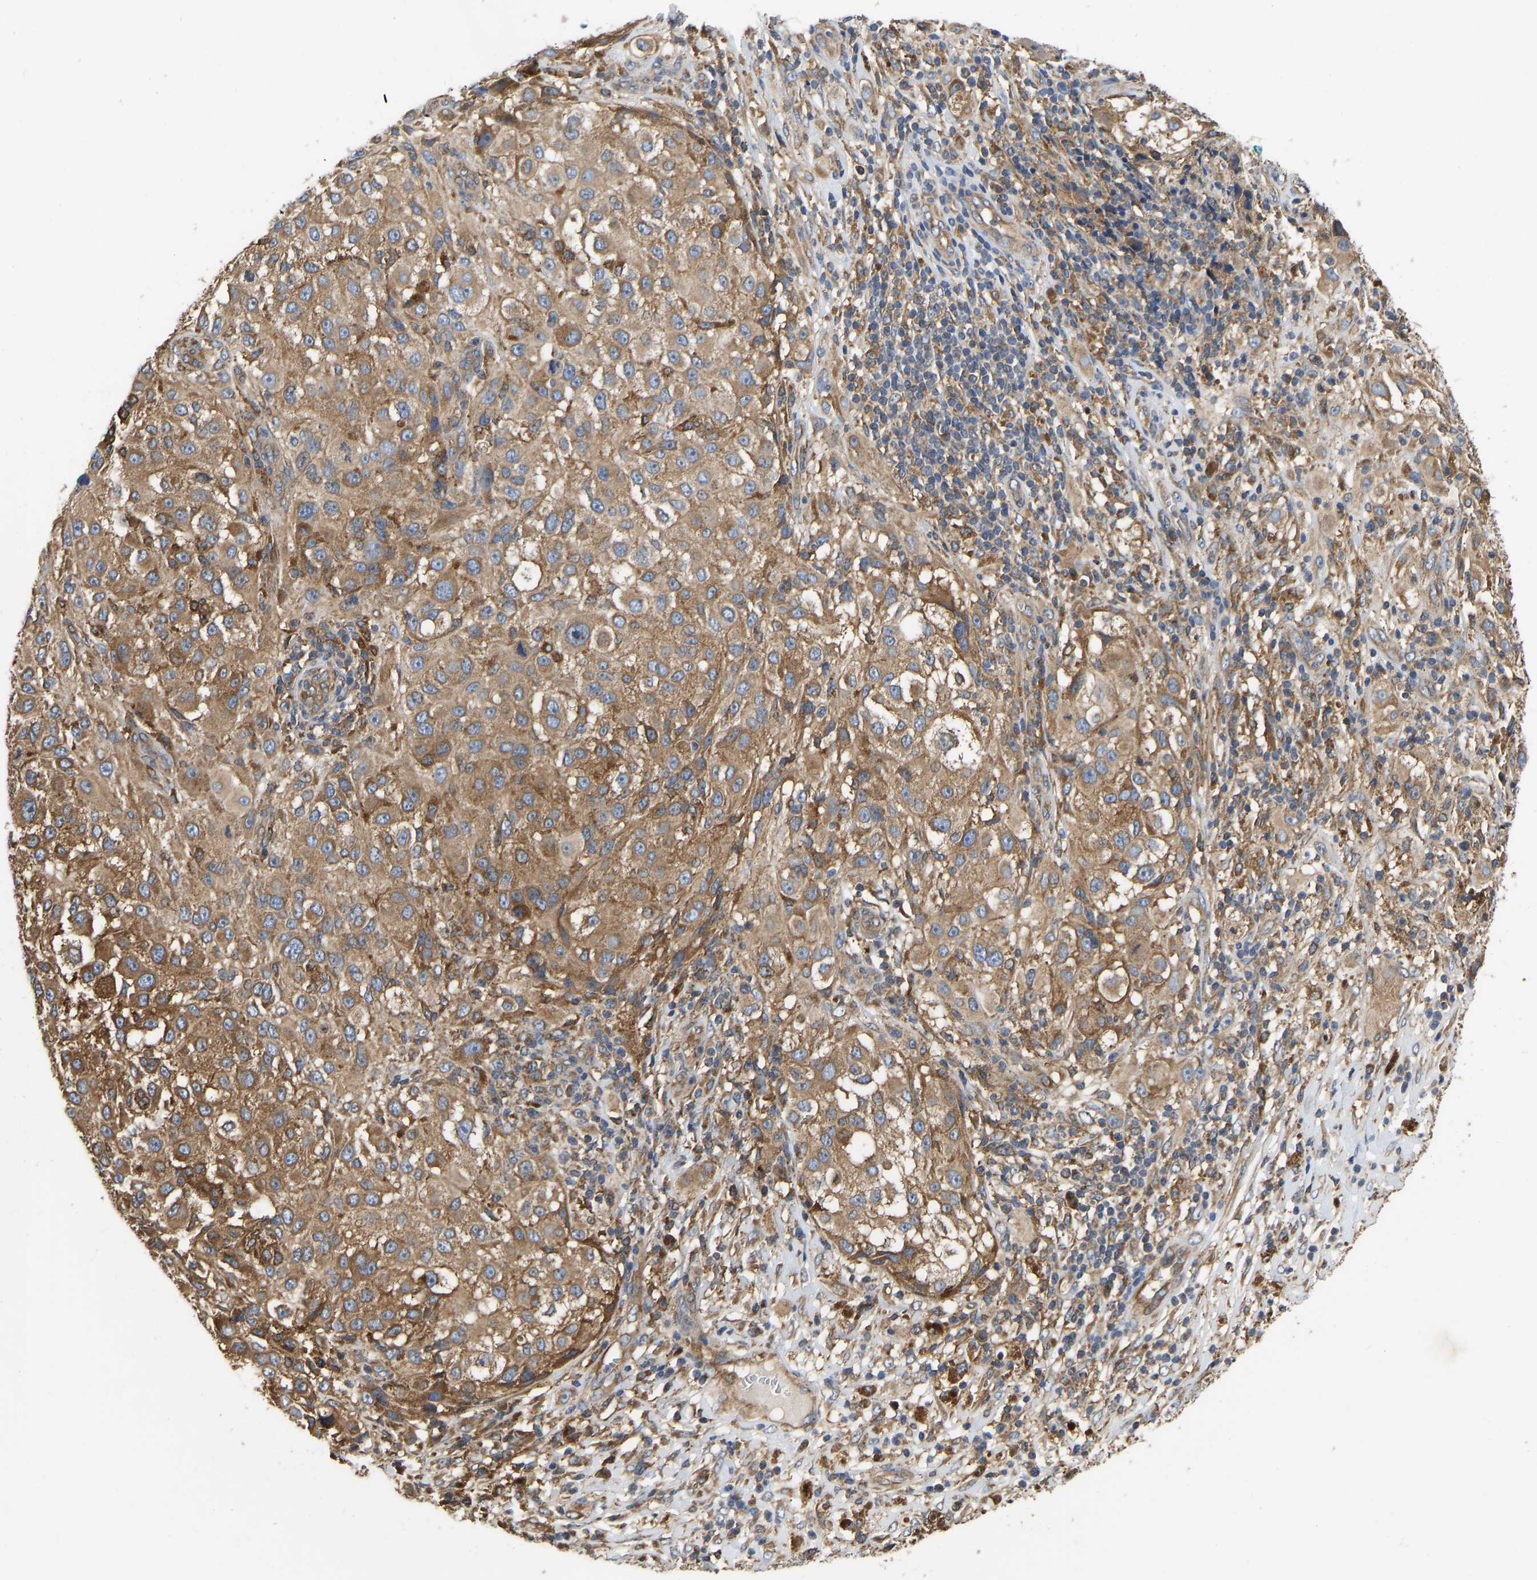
{"staining": {"intensity": "moderate", "quantity": ">75%", "location": "cytoplasmic/membranous"}, "tissue": "melanoma", "cell_type": "Tumor cells", "image_type": "cancer", "snomed": [{"axis": "morphology", "description": "Necrosis, NOS"}, {"axis": "morphology", "description": "Malignant melanoma, NOS"}, {"axis": "topography", "description": "Skin"}], "caption": "Immunohistochemical staining of human melanoma displays moderate cytoplasmic/membranous protein positivity in about >75% of tumor cells.", "gene": "FLNB", "patient": {"sex": "female", "age": 87}}